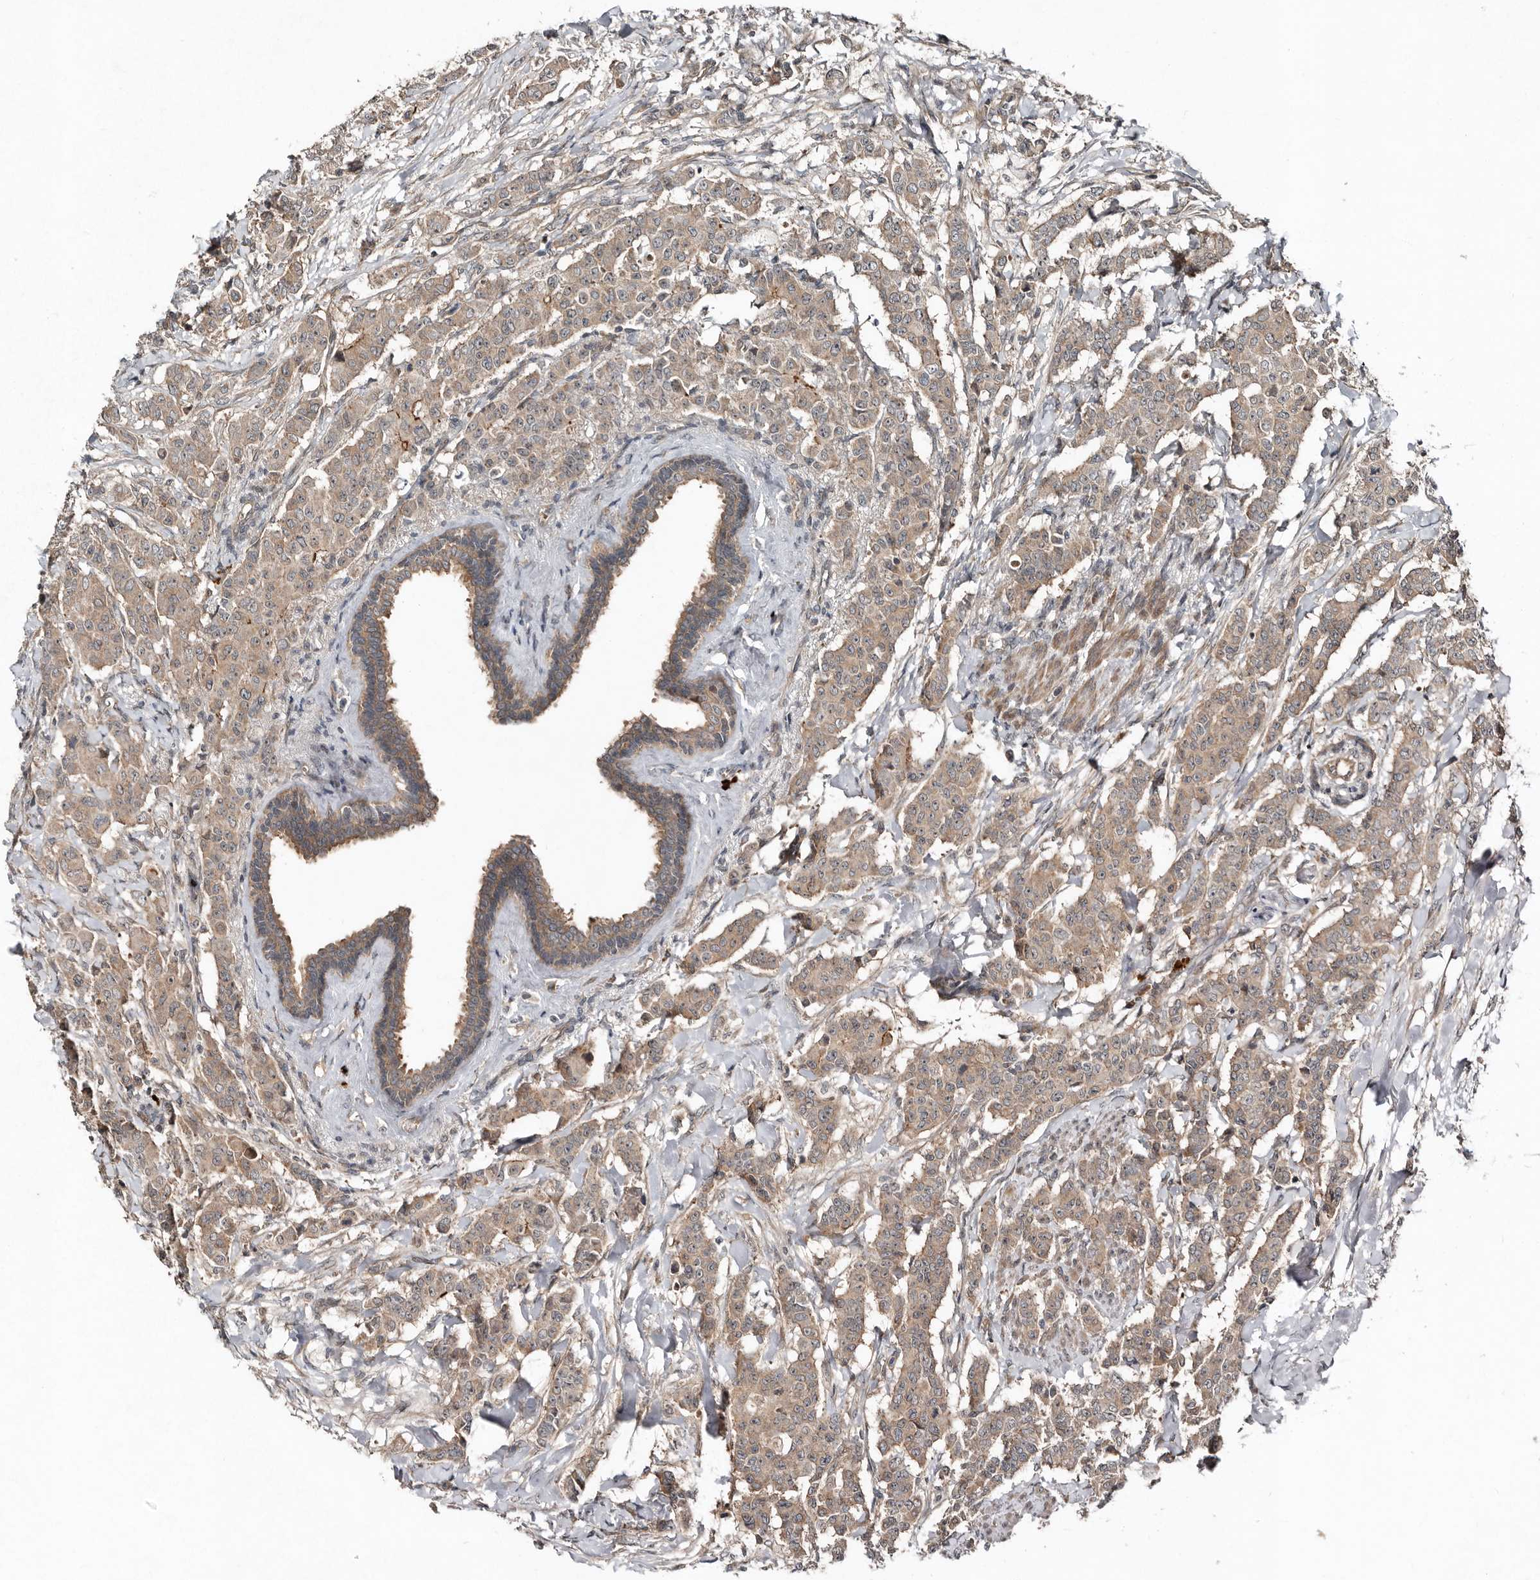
{"staining": {"intensity": "weak", "quantity": ">75%", "location": "cytoplasmic/membranous"}, "tissue": "breast cancer", "cell_type": "Tumor cells", "image_type": "cancer", "snomed": [{"axis": "morphology", "description": "Duct carcinoma"}, {"axis": "topography", "description": "Breast"}], "caption": "Tumor cells exhibit low levels of weak cytoplasmic/membranous expression in about >75% of cells in intraductal carcinoma (breast).", "gene": "TEAD3", "patient": {"sex": "female", "age": 40}}